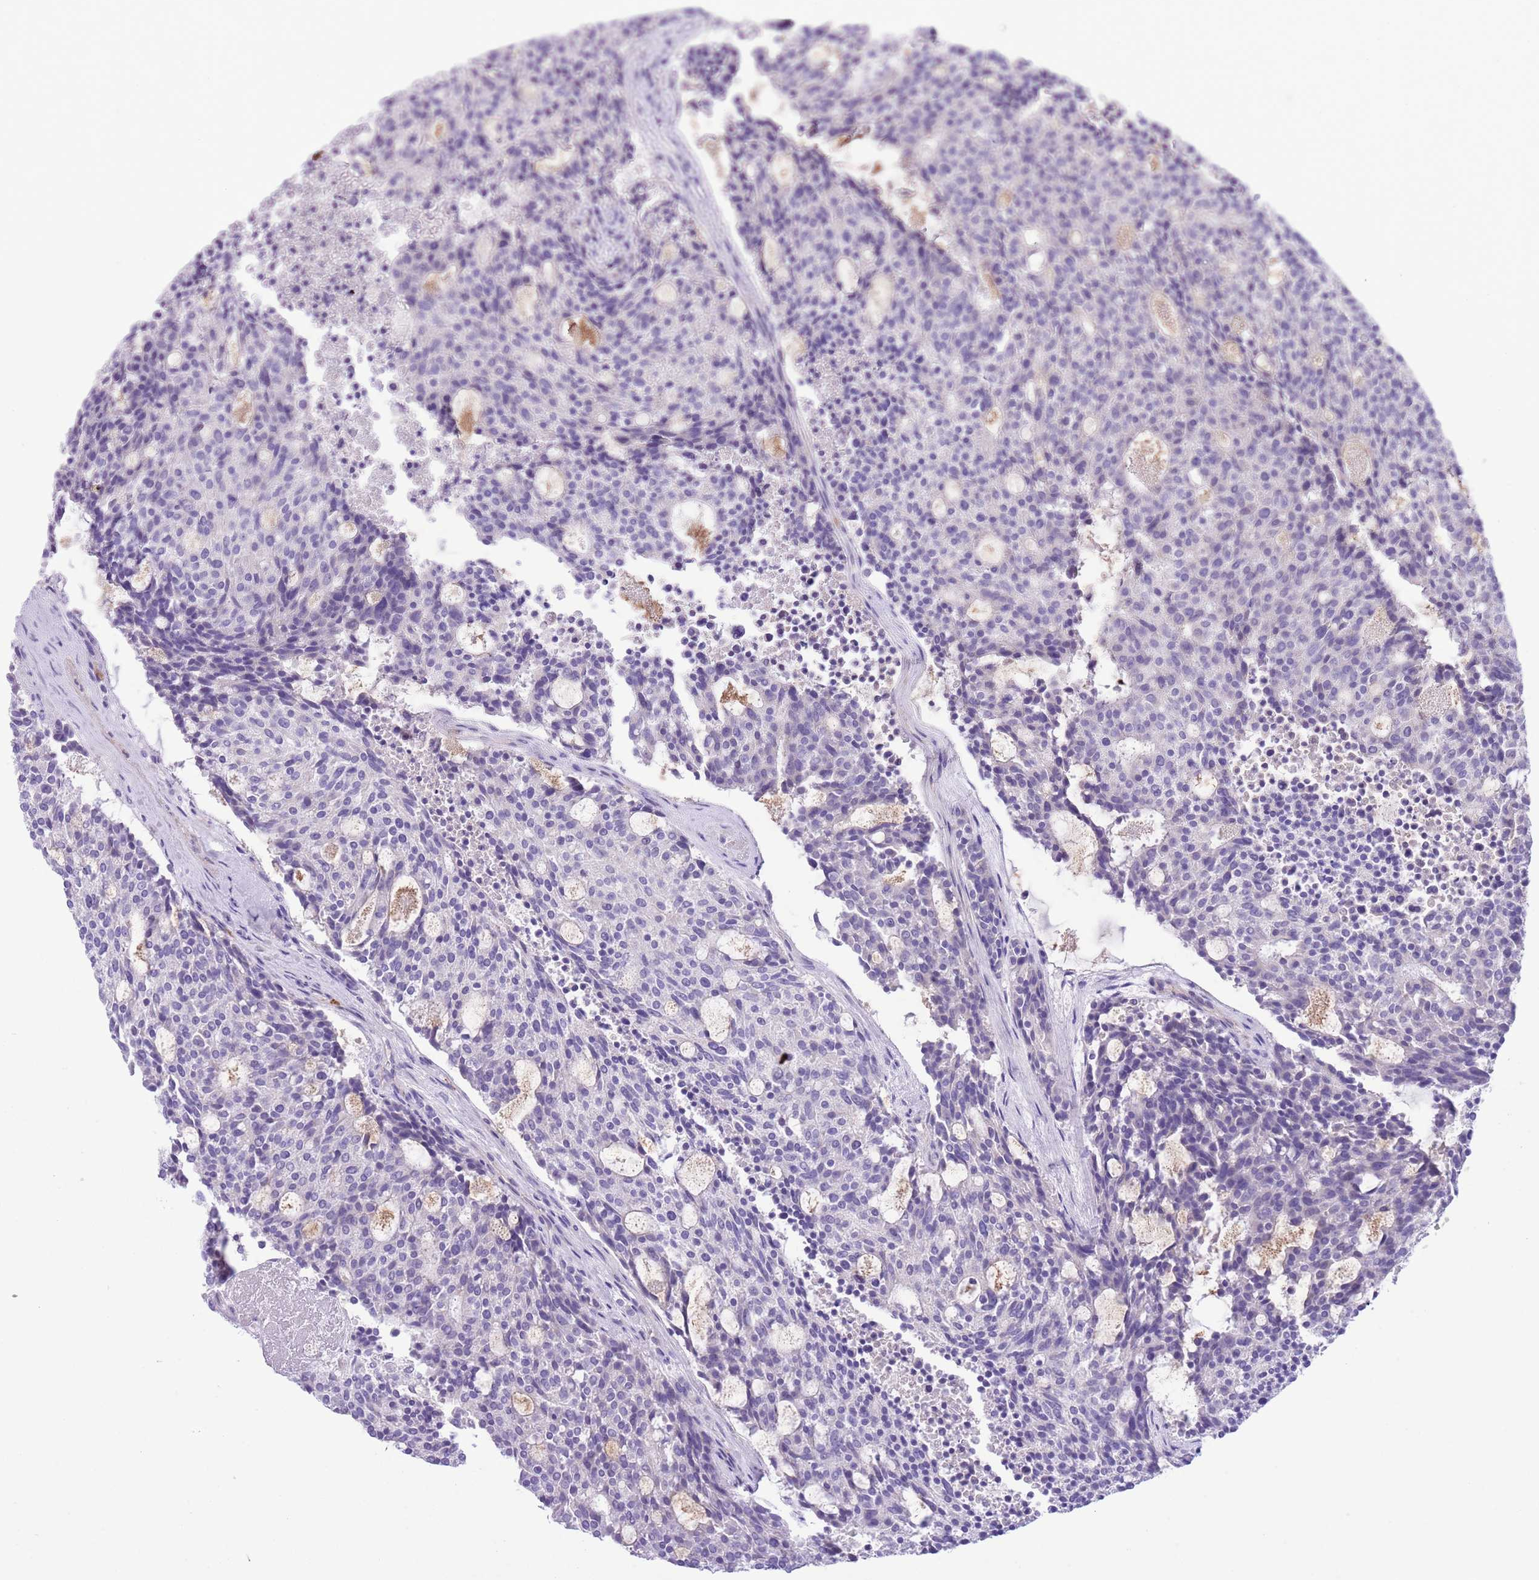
{"staining": {"intensity": "negative", "quantity": "none", "location": "none"}, "tissue": "carcinoid", "cell_type": "Tumor cells", "image_type": "cancer", "snomed": [{"axis": "morphology", "description": "Carcinoid, malignant, NOS"}, {"axis": "topography", "description": "Pancreas"}], "caption": "A high-resolution image shows immunohistochemistry (IHC) staining of carcinoid, which displays no significant expression in tumor cells. (DAB immunohistochemistry (IHC), high magnification).", "gene": "OR6M1", "patient": {"sex": "female", "age": 54}}